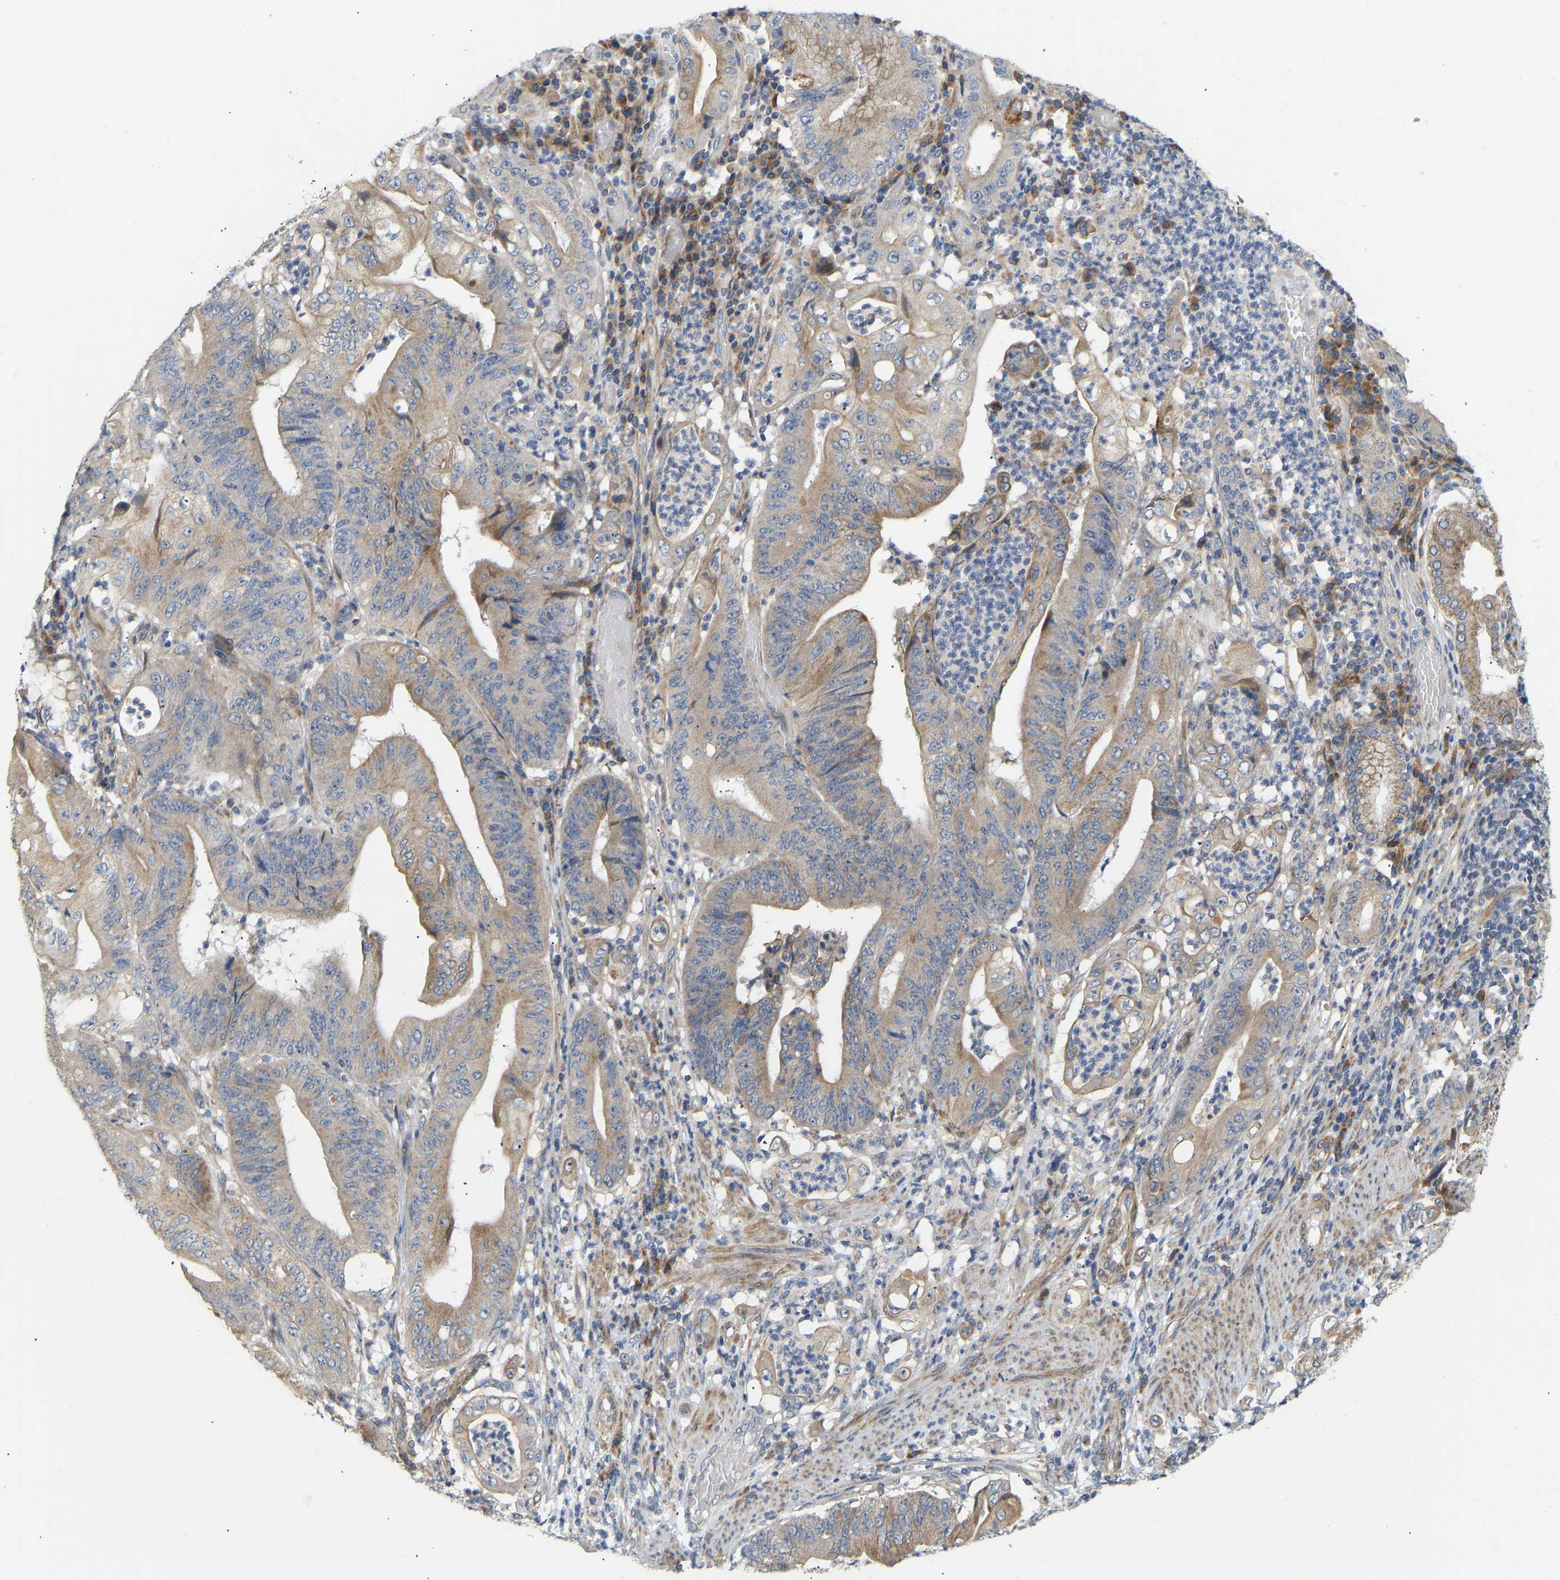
{"staining": {"intensity": "moderate", "quantity": ">75%", "location": "cytoplasmic/membranous"}, "tissue": "stomach cancer", "cell_type": "Tumor cells", "image_type": "cancer", "snomed": [{"axis": "morphology", "description": "Adenocarcinoma, NOS"}, {"axis": "topography", "description": "Stomach"}], "caption": "Stomach cancer tissue demonstrates moderate cytoplasmic/membranous staining in about >75% of tumor cells, visualized by immunohistochemistry. The protein is shown in brown color, while the nuclei are stained blue.", "gene": "HACD2", "patient": {"sex": "female", "age": 73}}